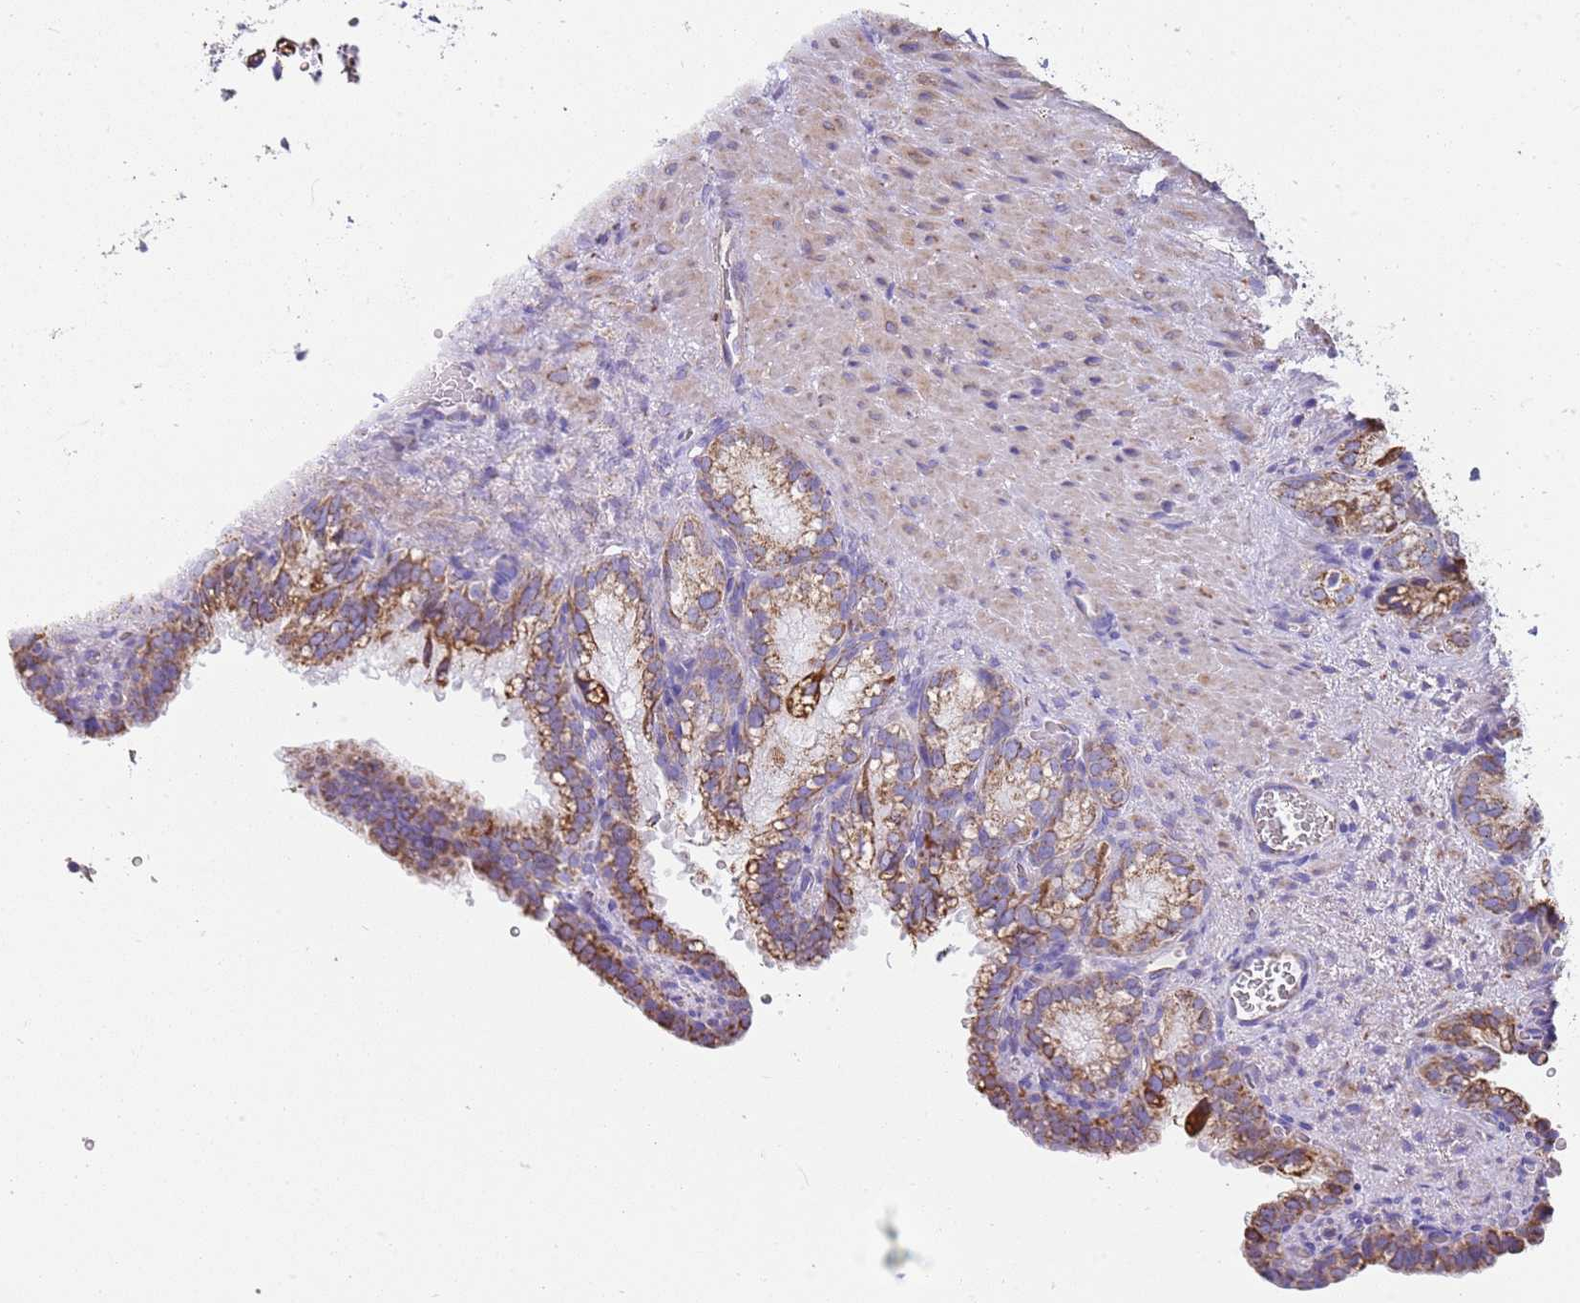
{"staining": {"intensity": "moderate", "quantity": ">75%", "location": "cytoplasmic/membranous"}, "tissue": "seminal vesicle", "cell_type": "Glandular cells", "image_type": "normal", "snomed": [{"axis": "morphology", "description": "Normal tissue, NOS"}, {"axis": "topography", "description": "Seminal veicle"}], "caption": "A medium amount of moderate cytoplasmic/membranous staining is present in about >75% of glandular cells in benign seminal vesicle.", "gene": "TTLL1", "patient": {"sex": "male", "age": 58}}